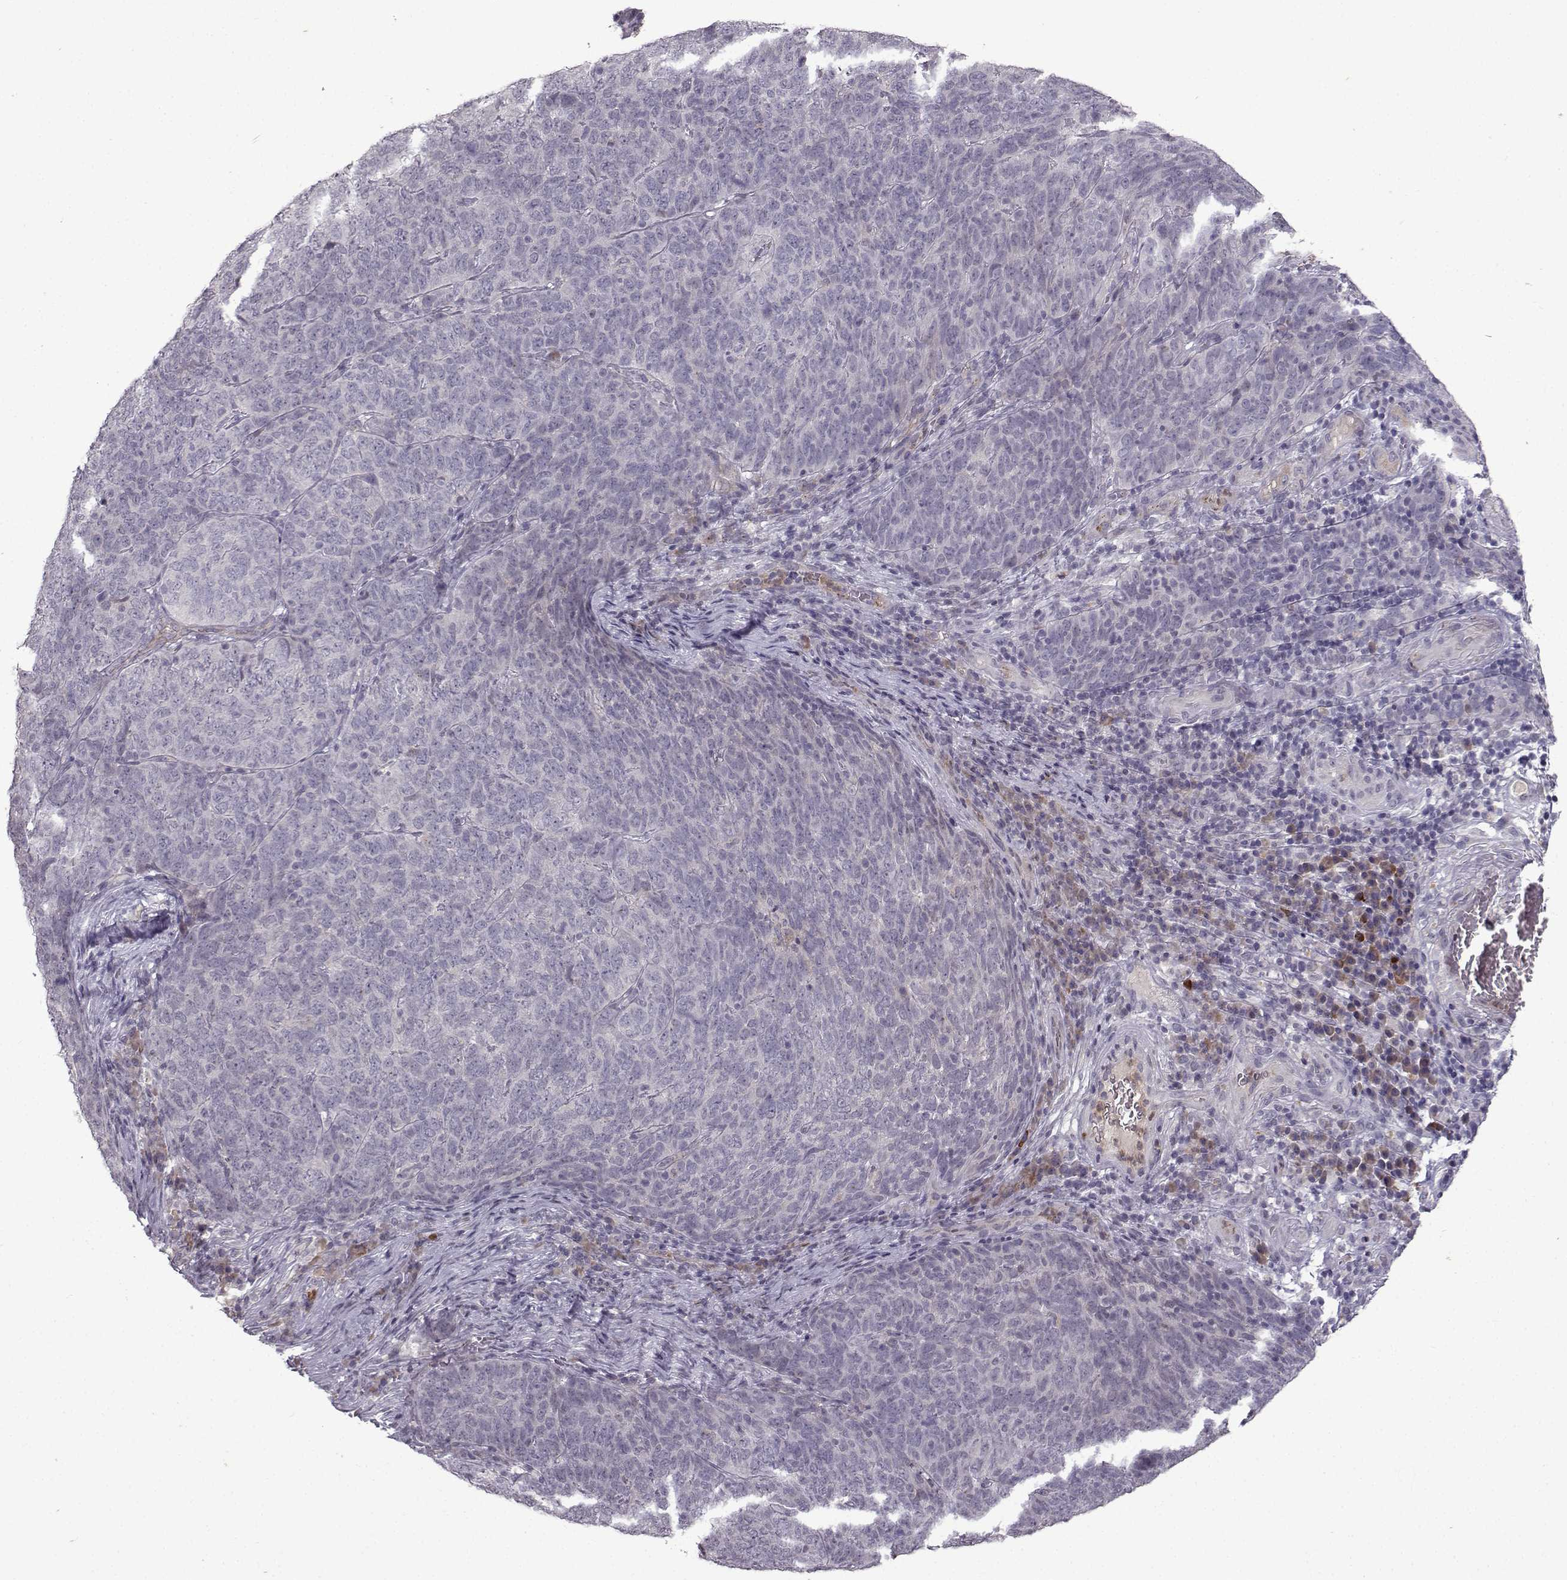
{"staining": {"intensity": "negative", "quantity": "none", "location": "none"}, "tissue": "skin cancer", "cell_type": "Tumor cells", "image_type": "cancer", "snomed": [{"axis": "morphology", "description": "Squamous cell carcinoma, NOS"}, {"axis": "topography", "description": "Skin"}, {"axis": "topography", "description": "Anal"}], "caption": "This is an immunohistochemistry (IHC) micrograph of skin squamous cell carcinoma. There is no expression in tumor cells.", "gene": "OPRD1", "patient": {"sex": "female", "age": 51}}